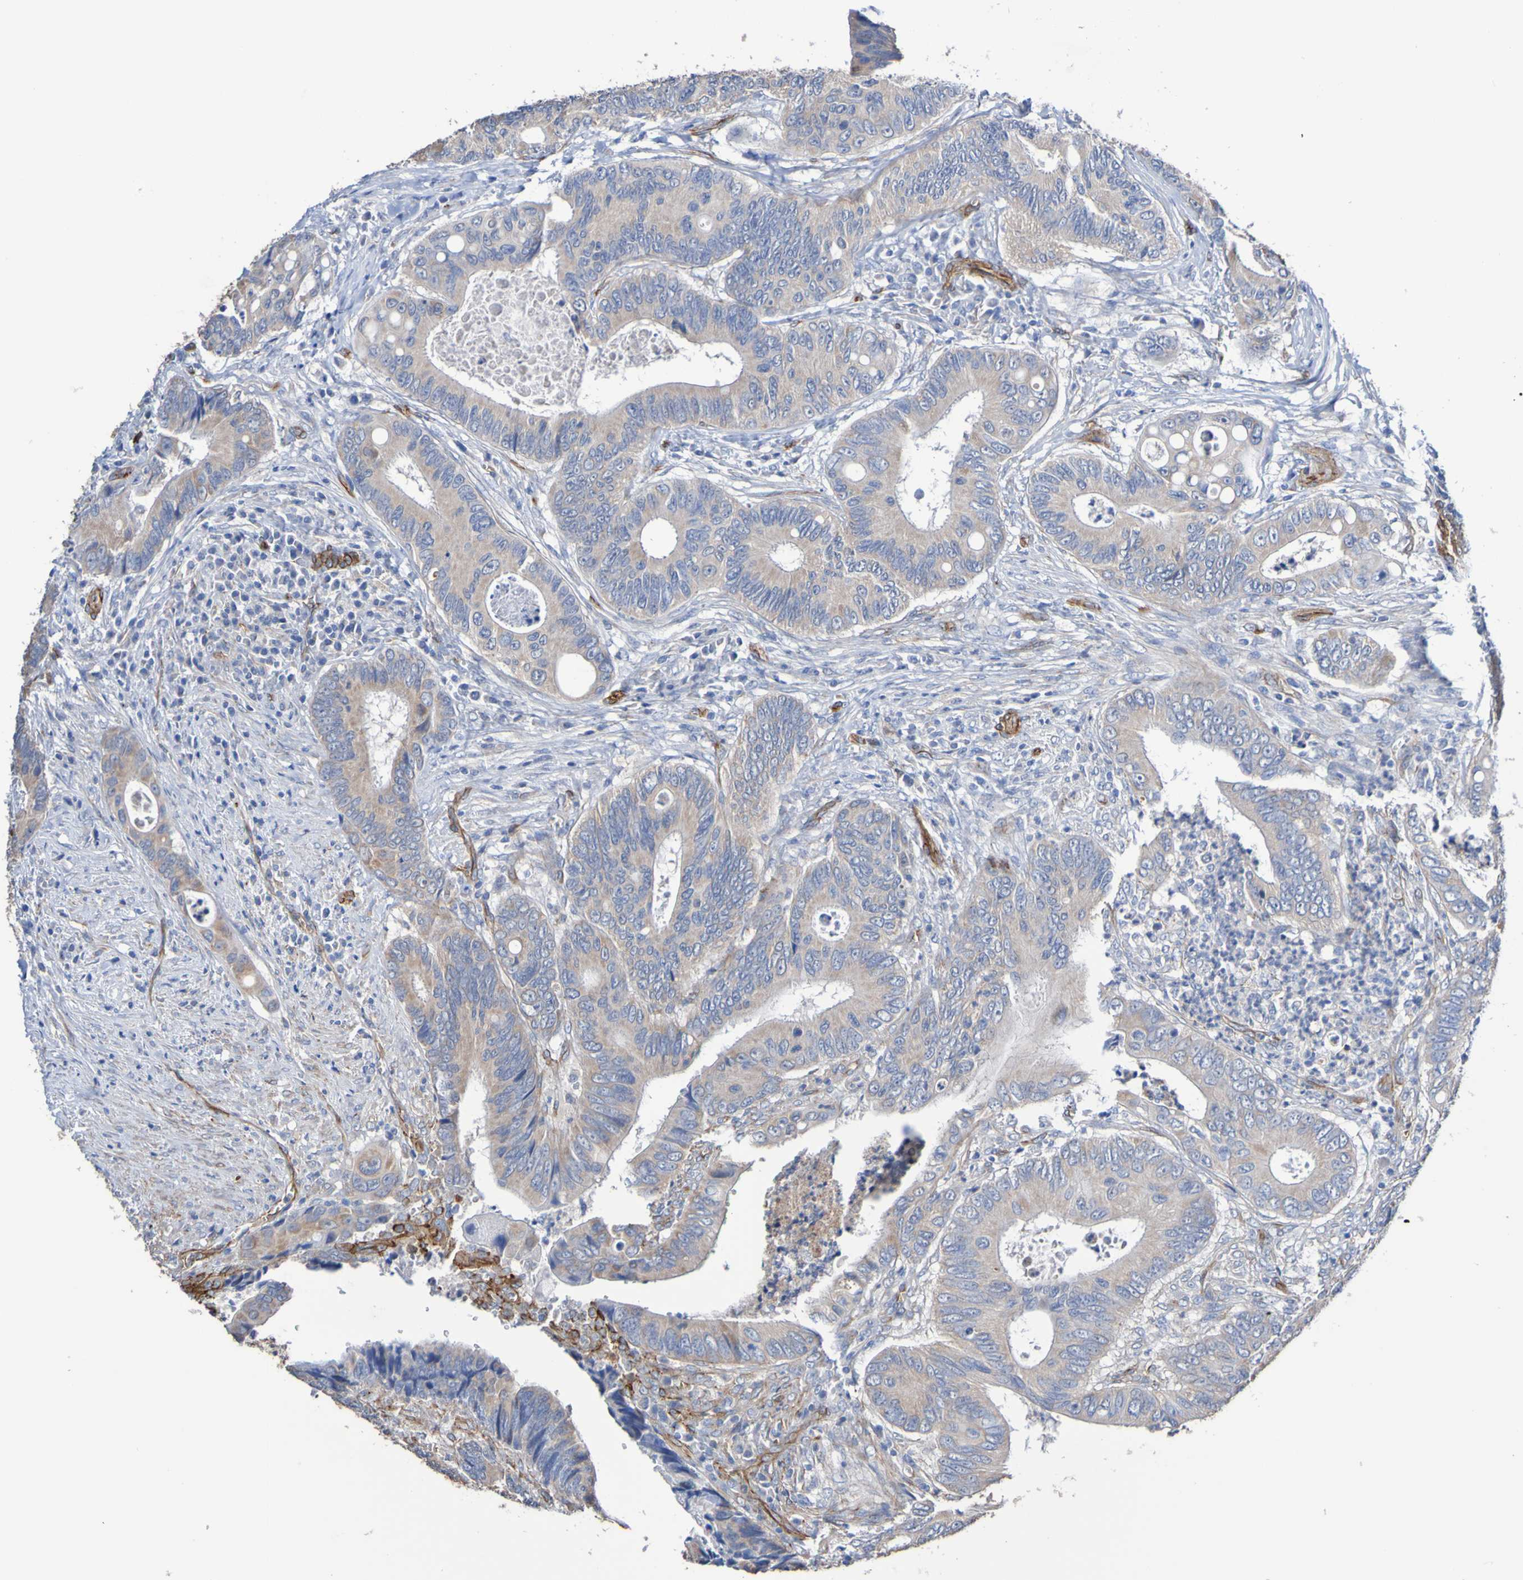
{"staining": {"intensity": "weak", "quantity": ">75%", "location": "cytoplasmic/membranous"}, "tissue": "colorectal cancer", "cell_type": "Tumor cells", "image_type": "cancer", "snomed": [{"axis": "morphology", "description": "Inflammation, NOS"}, {"axis": "morphology", "description": "Adenocarcinoma, NOS"}, {"axis": "topography", "description": "Colon"}], "caption": "Immunohistochemical staining of colorectal adenocarcinoma displays weak cytoplasmic/membranous protein expression in about >75% of tumor cells.", "gene": "ELMOD3", "patient": {"sex": "male", "age": 72}}